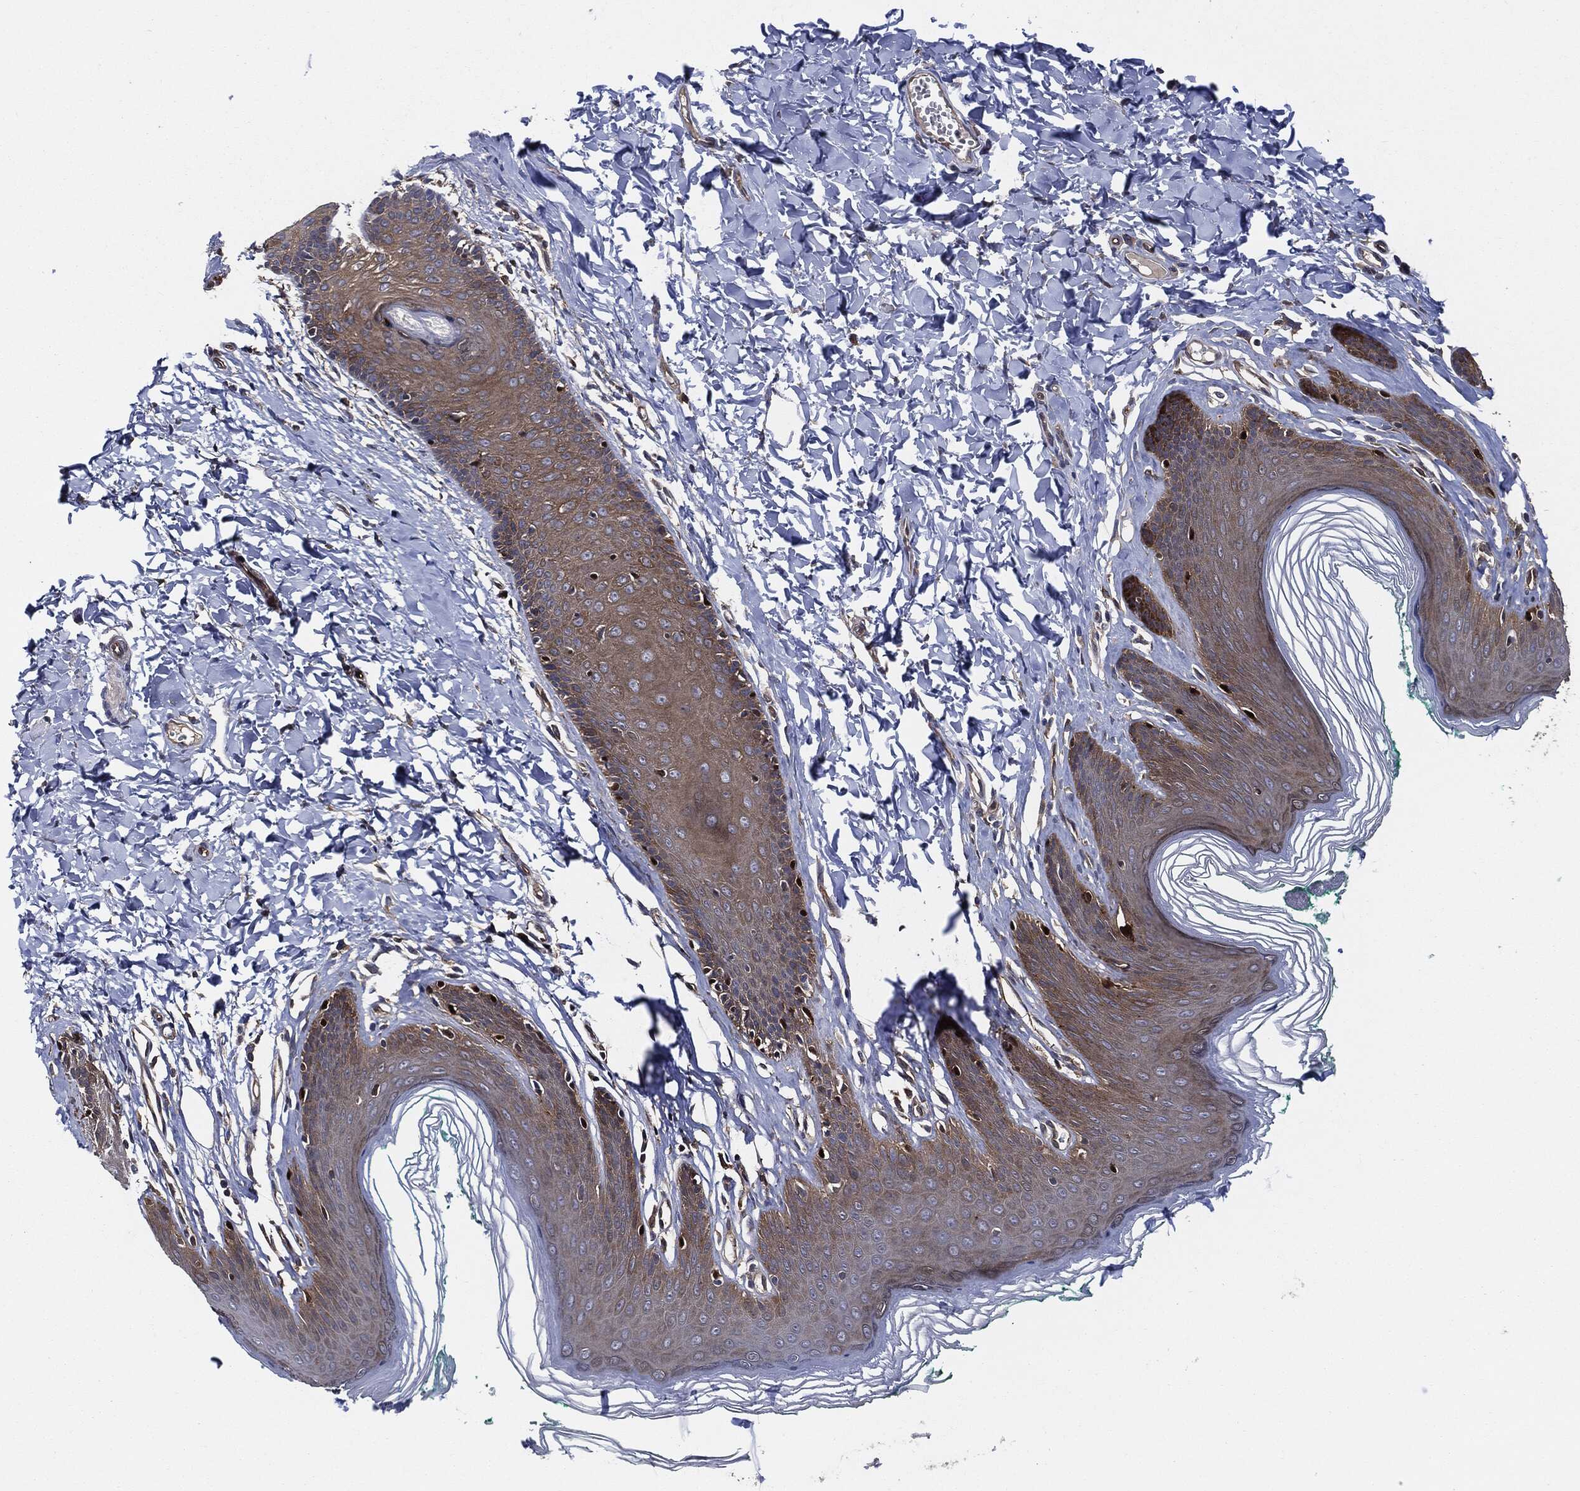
{"staining": {"intensity": "weak", "quantity": "25%-75%", "location": "cytoplasmic/membranous"}, "tissue": "skin", "cell_type": "Epidermal cells", "image_type": "normal", "snomed": [{"axis": "morphology", "description": "Normal tissue, NOS"}, {"axis": "topography", "description": "Vulva"}], "caption": "High-magnification brightfield microscopy of unremarkable skin stained with DAB (3,3'-diaminobenzidine) (brown) and counterstained with hematoxylin (blue). epidermal cells exhibit weak cytoplasmic/membranous expression is appreciated in about25%-75% of cells. (IHC, brightfield microscopy, high magnification).", "gene": "XPNPEP1", "patient": {"sex": "female", "age": 66}}